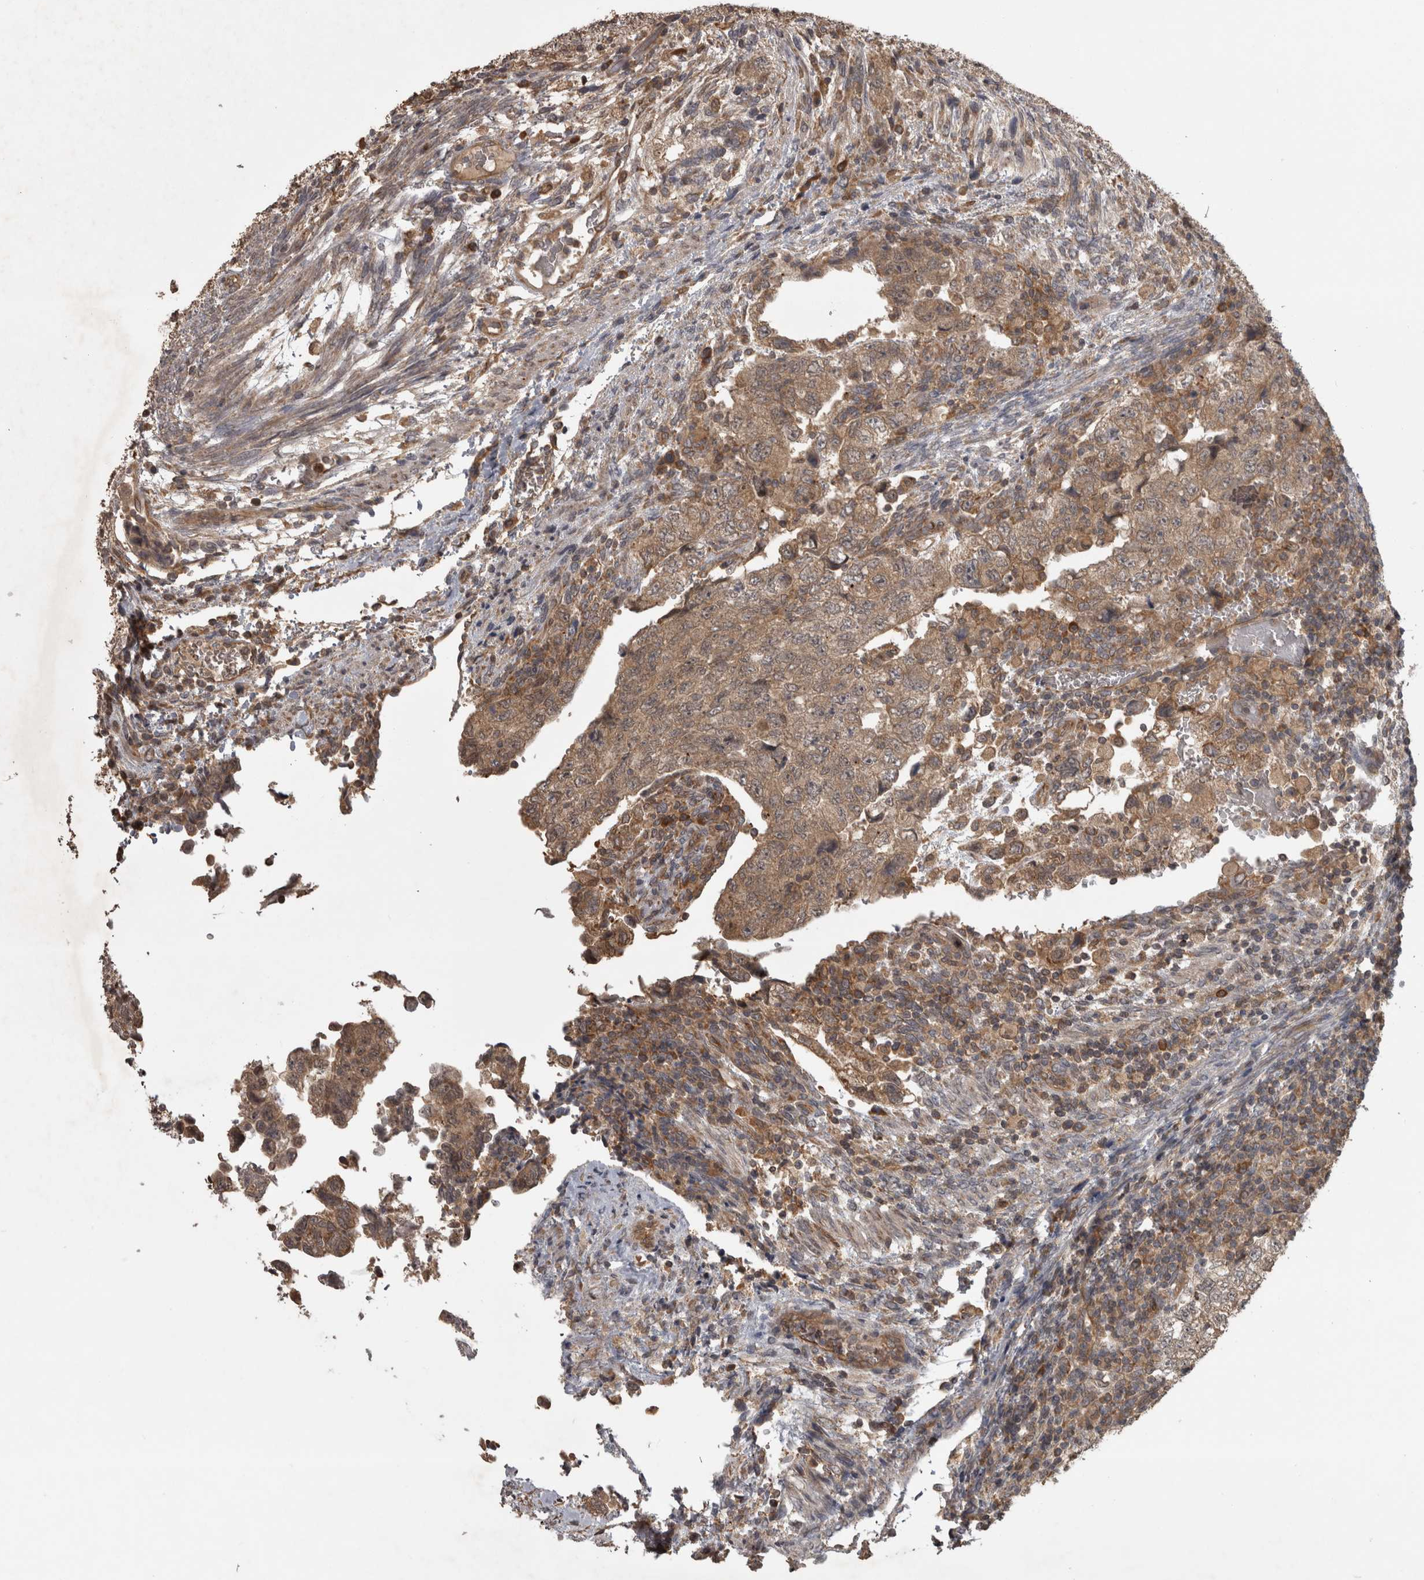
{"staining": {"intensity": "moderate", "quantity": ">75%", "location": "cytoplasmic/membranous"}, "tissue": "testis cancer", "cell_type": "Tumor cells", "image_type": "cancer", "snomed": [{"axis": "morphology", "description": "Normal tissue, NOS"}, {"axis": "morphology", "description": "Carcinoma, Embryonal, NOS"}, {"axis": "topography", "description": "Testis"}], "caption": "Tumor cells reveal medium levels of moderate cytoplasmic/membranous positivity in about >75% of cells in testis cancer (embryonal carcinoma).", "gene": "MICU3", "patient": {"sex": "male", "age": 36}}